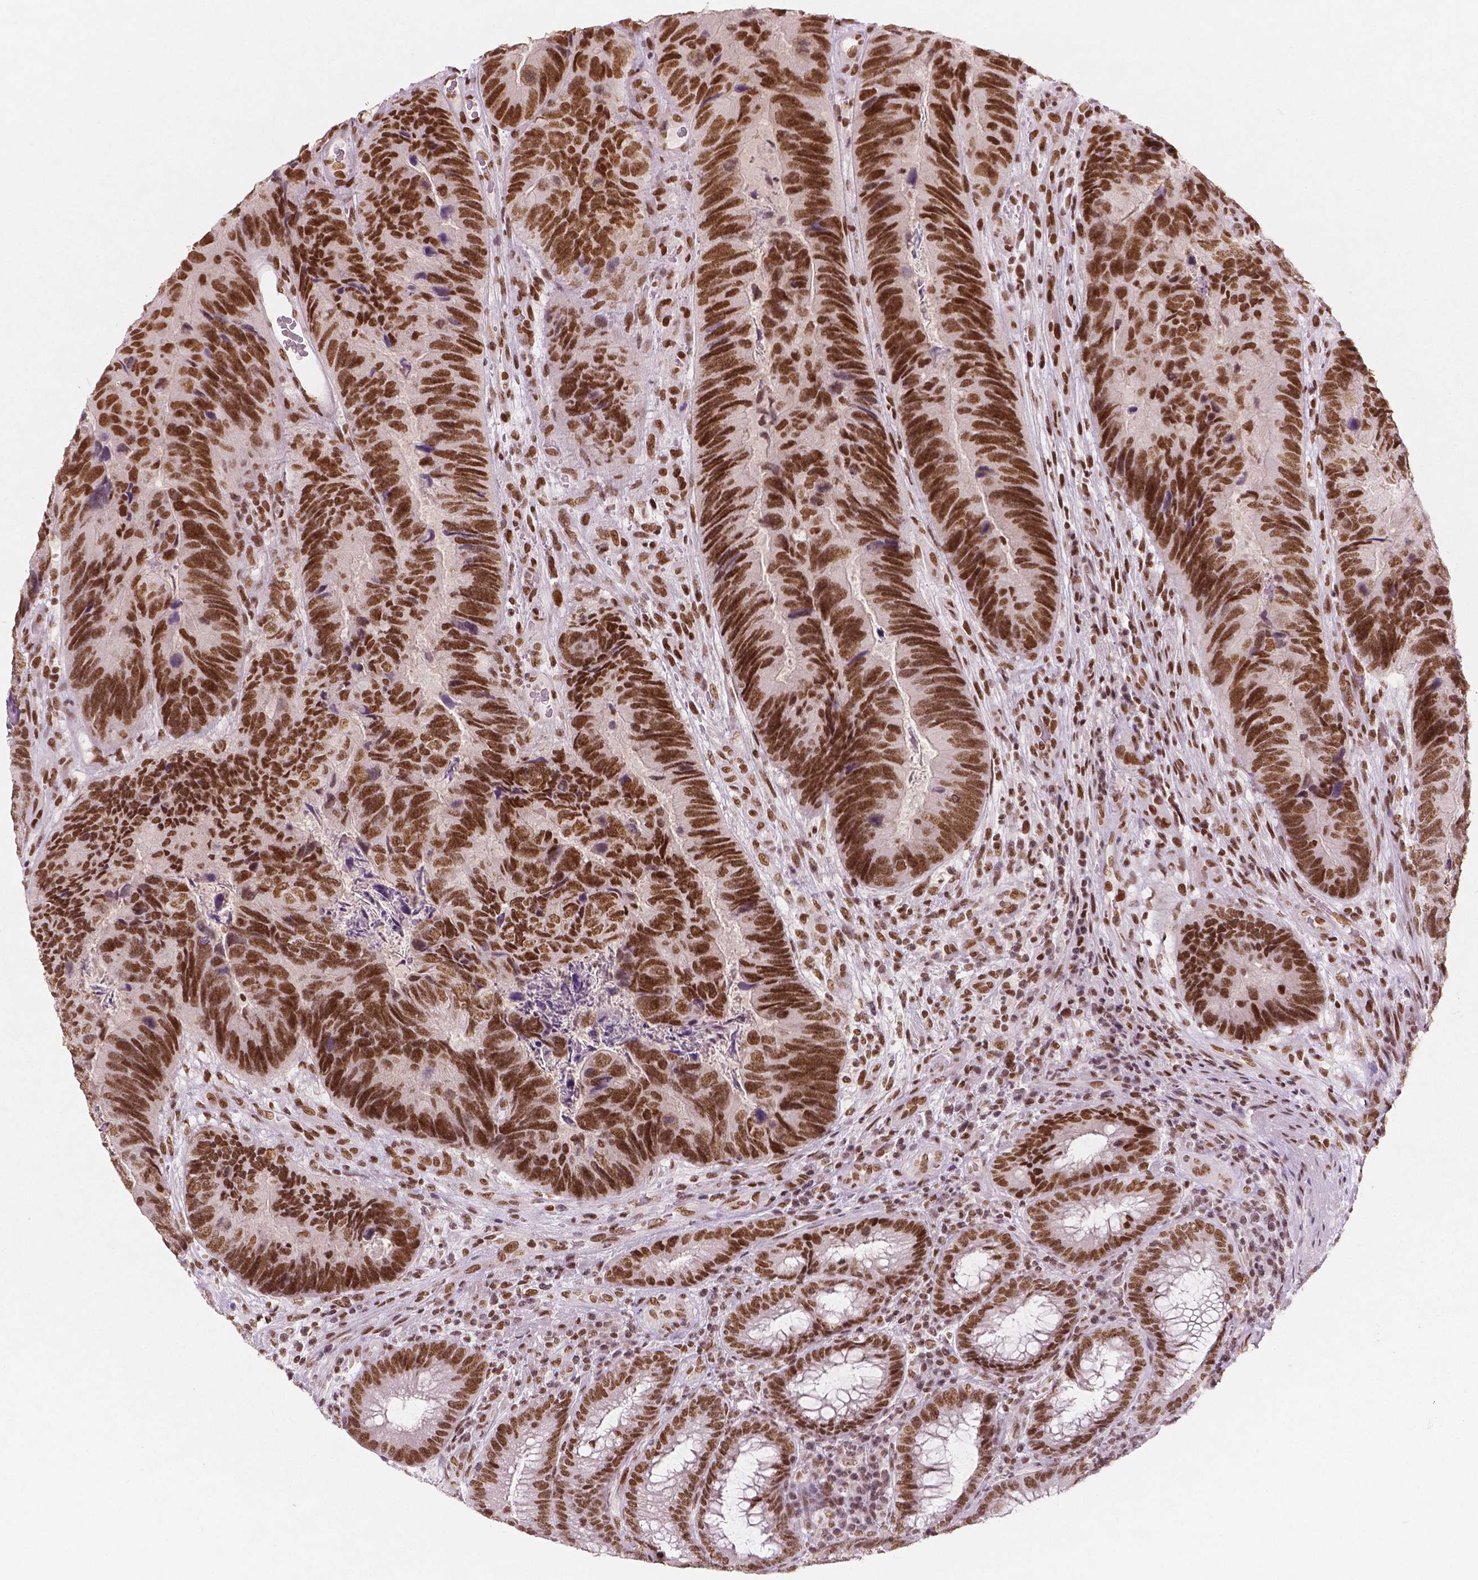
{"staining": {"intensity": "strong", "quantity": ">75%", "location": "nuclear"}, "tissue": "colorectal cancer", "cell_type": "Tumor cells", "image_type": "cancer", "snomed": [{"axis": "morphology", "description": "Adenocarcinoma, NOS"}, {"axis": "topography", "description": "Colon"}], "caption": "Colorectal cancer (adenocarcinoma) tissue exhibits strong nuclear expression in about >75% of tumor cells, visualized by immunohistochemistry.", "gene": "BRD4", "patient": {"sex": "female", "age": 67}}